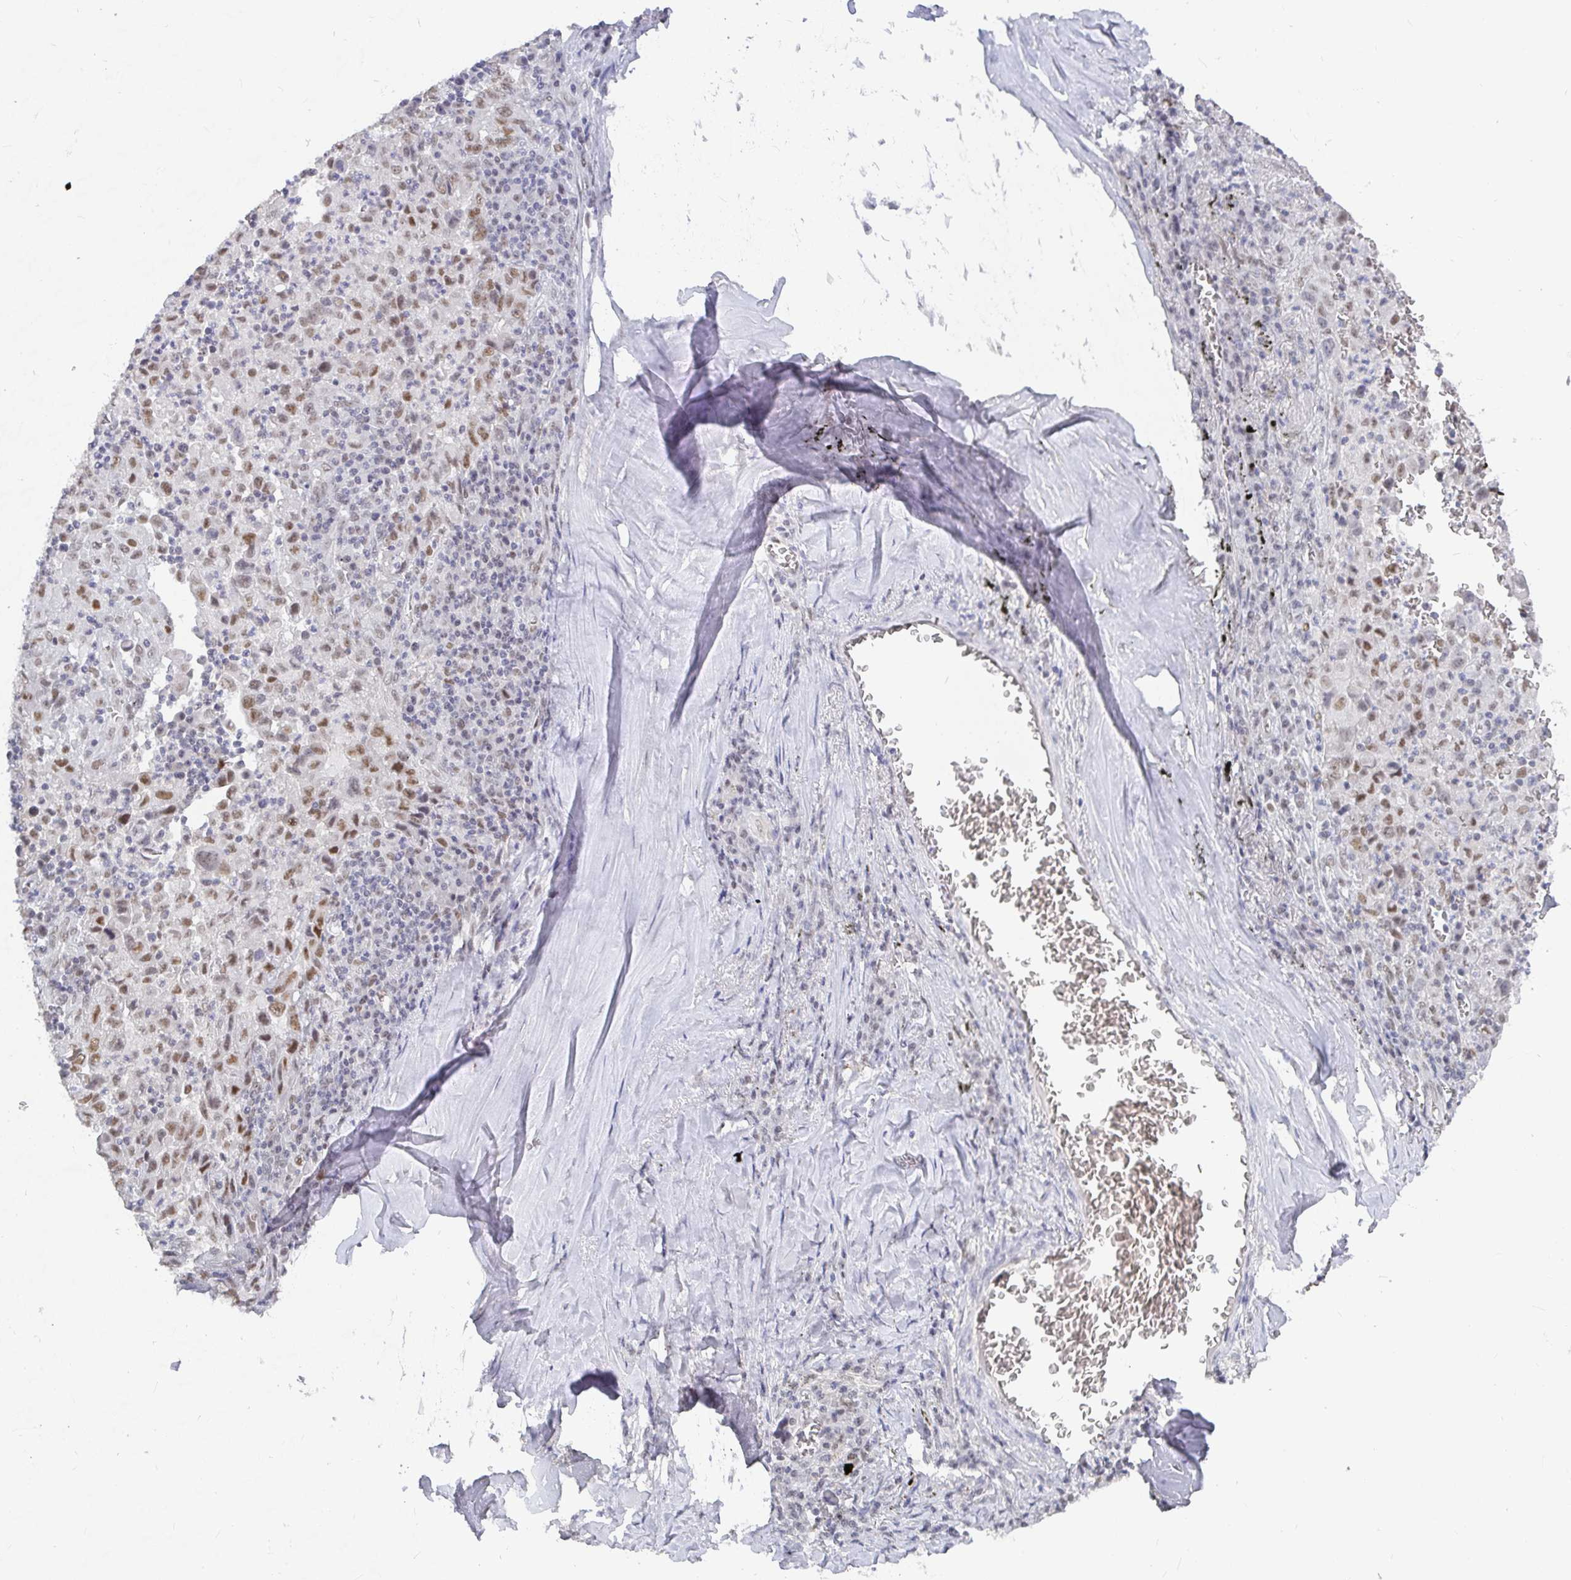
{"staining": {"intensity": "weak", "quantity": ">75%", "location": "nuclear"}, "tissue": "lung cancer", "cell_type": "Tumor cells", "image_type": "cancer", "snomed": [{"axis": "morphology", "description": "Adenocarcinoma, NOS"}, {"axis": "topography", "description": "Lung"}], "caption": "An immunohistochemistry micrograph of neoplastic tissue is shown. Protein staining in brown shows weak nuclear positivity in lung adenocarcinoma within tumor cells.", "gene": "RCOR1", "patient": {"sex": "male", "age": 67}}